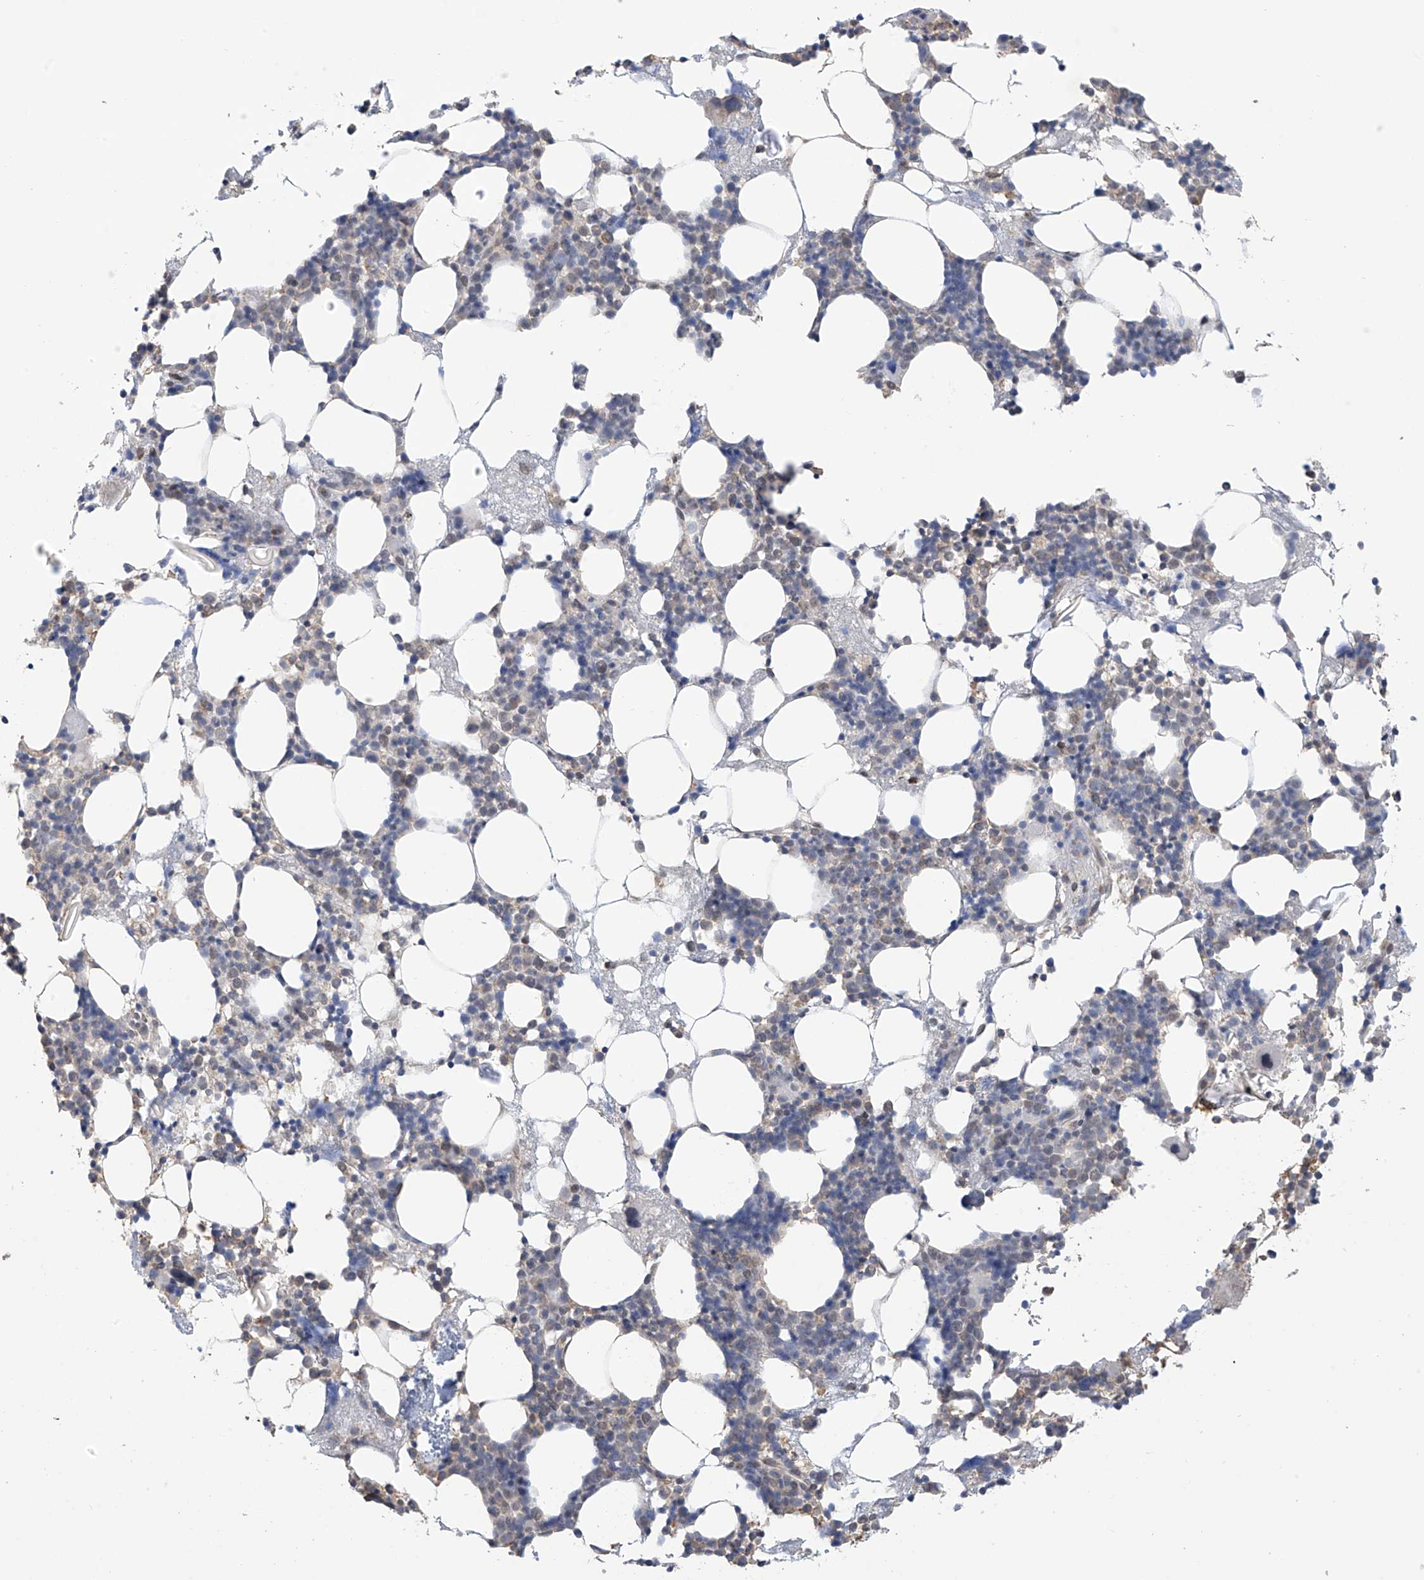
{"staining": {"intensity": "weak", "quantity": "25%-75%", "location": "cytoplasmic/membranous"}, "tissue": "bone marrow", "cell_type": "Hematopoietic cells", "image_type": "normal", "snomed": [{"axis": "morphology", "description": "Normal tissue, NOS"}, {"axis": "topography", "description": "Bone marrow"}], "caption": "About 25%-75% of hematopoietic cells in unremarkable human bone marrow demonstrate weak cytoplasmic/membranous protein positivity as visualized by brown immunohistochemical staining.", "gene": "KIAA1522", "patient": {"sex": "male", "age": 58}}